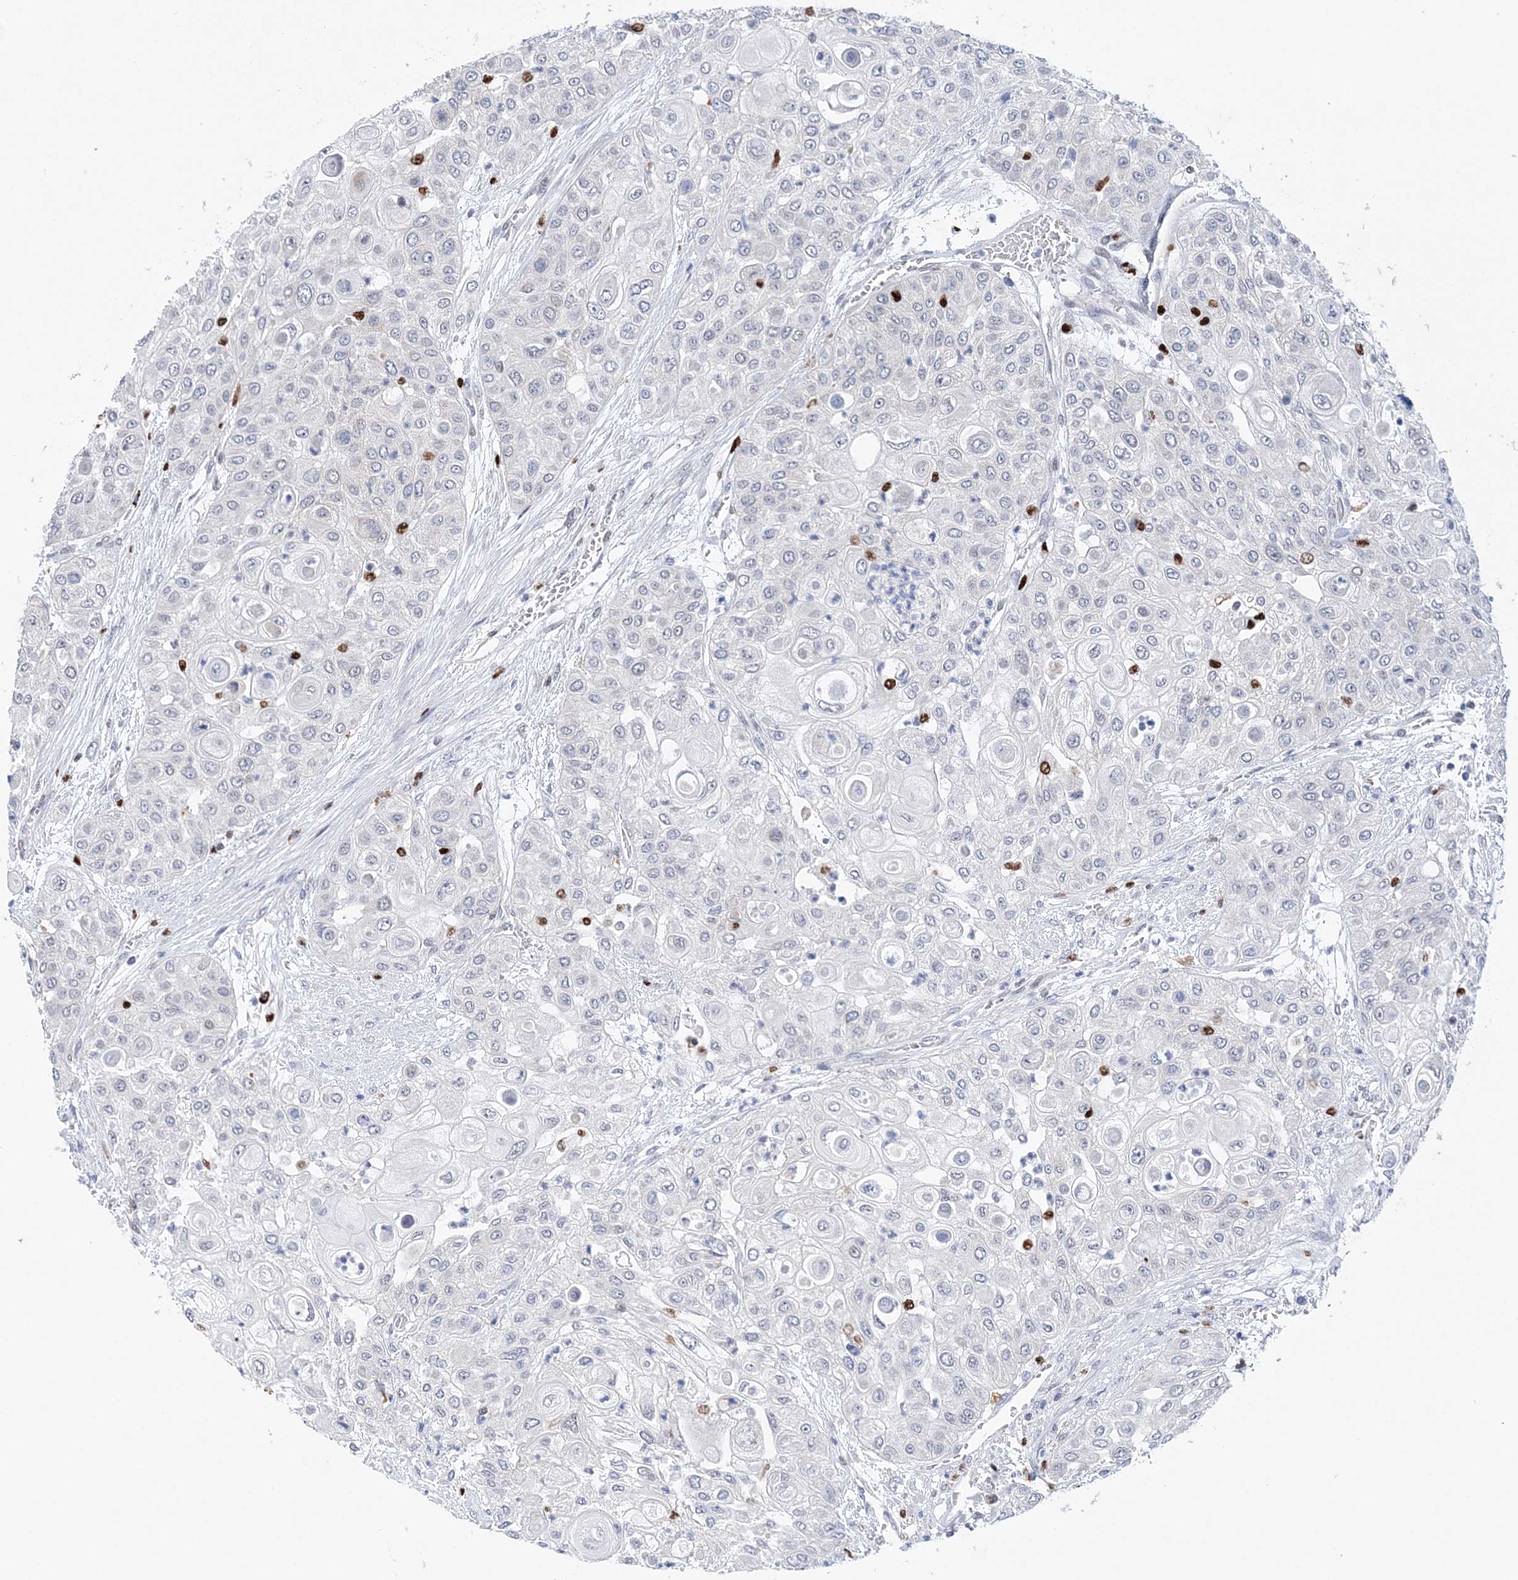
{"staining": {"intensity": "negative", "quantity": "none", "location": "none"}, "tissue": "urothelial cancer", "cell_type": "Tumor cells", "image_type": "cancer", "snomed": [{"axis": "morphology", "description": "Urothelial carcinoma, High grade"}, {"axis": "topography", "description": "Urinary bladder"}], "caption": "Histopathology image shows no protein staining in tumor cells of urothelial cancer tissue.", "gene": "NIT2", "patient": {"sex": "female", "age": 79}}